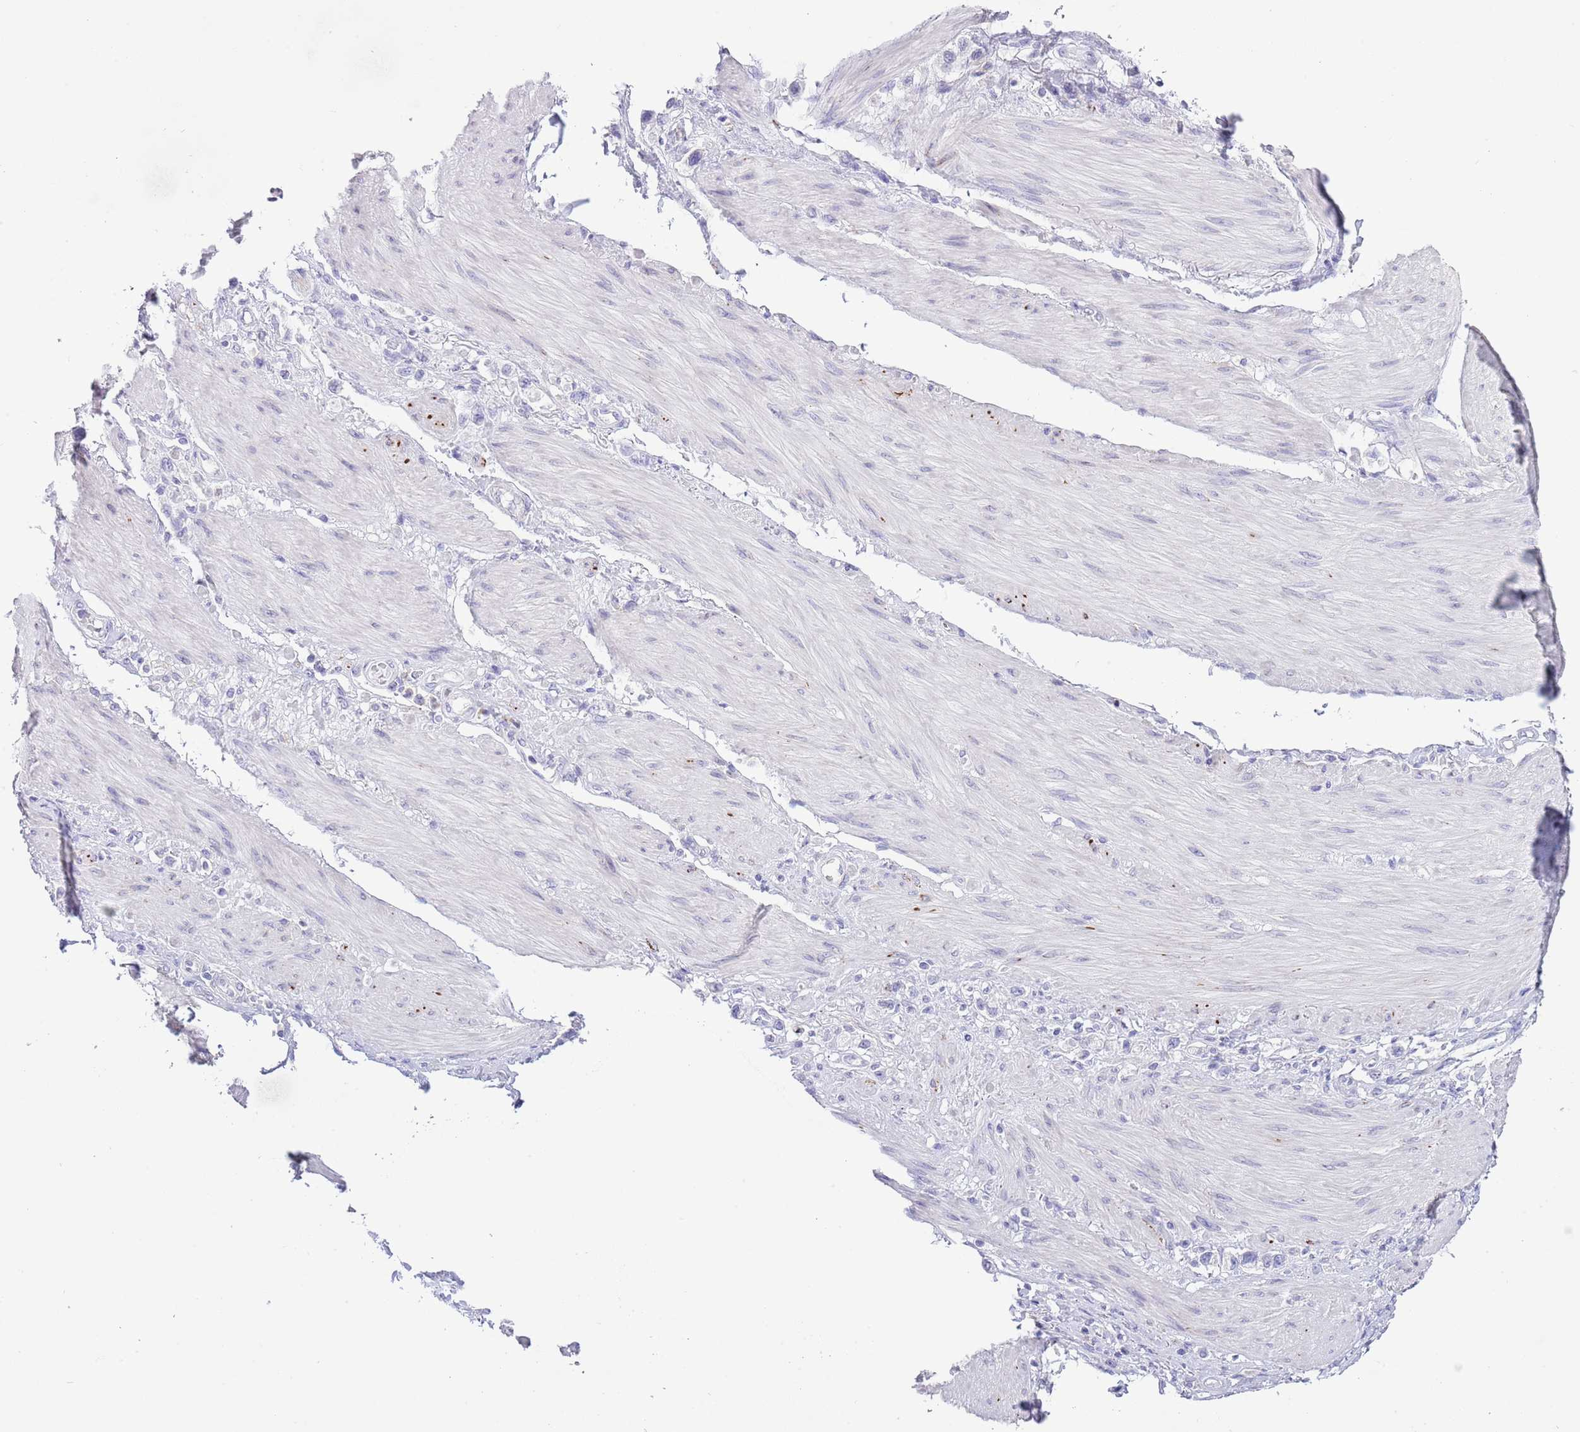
{"staining": {"intensity": "negative", "quantity": "none", "location": "none"}, "tissue": "stomach cancer", "cell_type": "Tumor cells", "image_type": "cancer", "snomed": [{"axis": "morphology", "description": "Adenocarcinoma, NOS"}, {"axis": "topography", "description": "Stomach"}], "caption": "This is a photomicrograph of immunohistochemistry staining of stomach cancer (adenocarcinoma), which shows no staining in tumor cells.", "gene": "OR2Z1", "patient": {"sex": "female", "age": 65}}